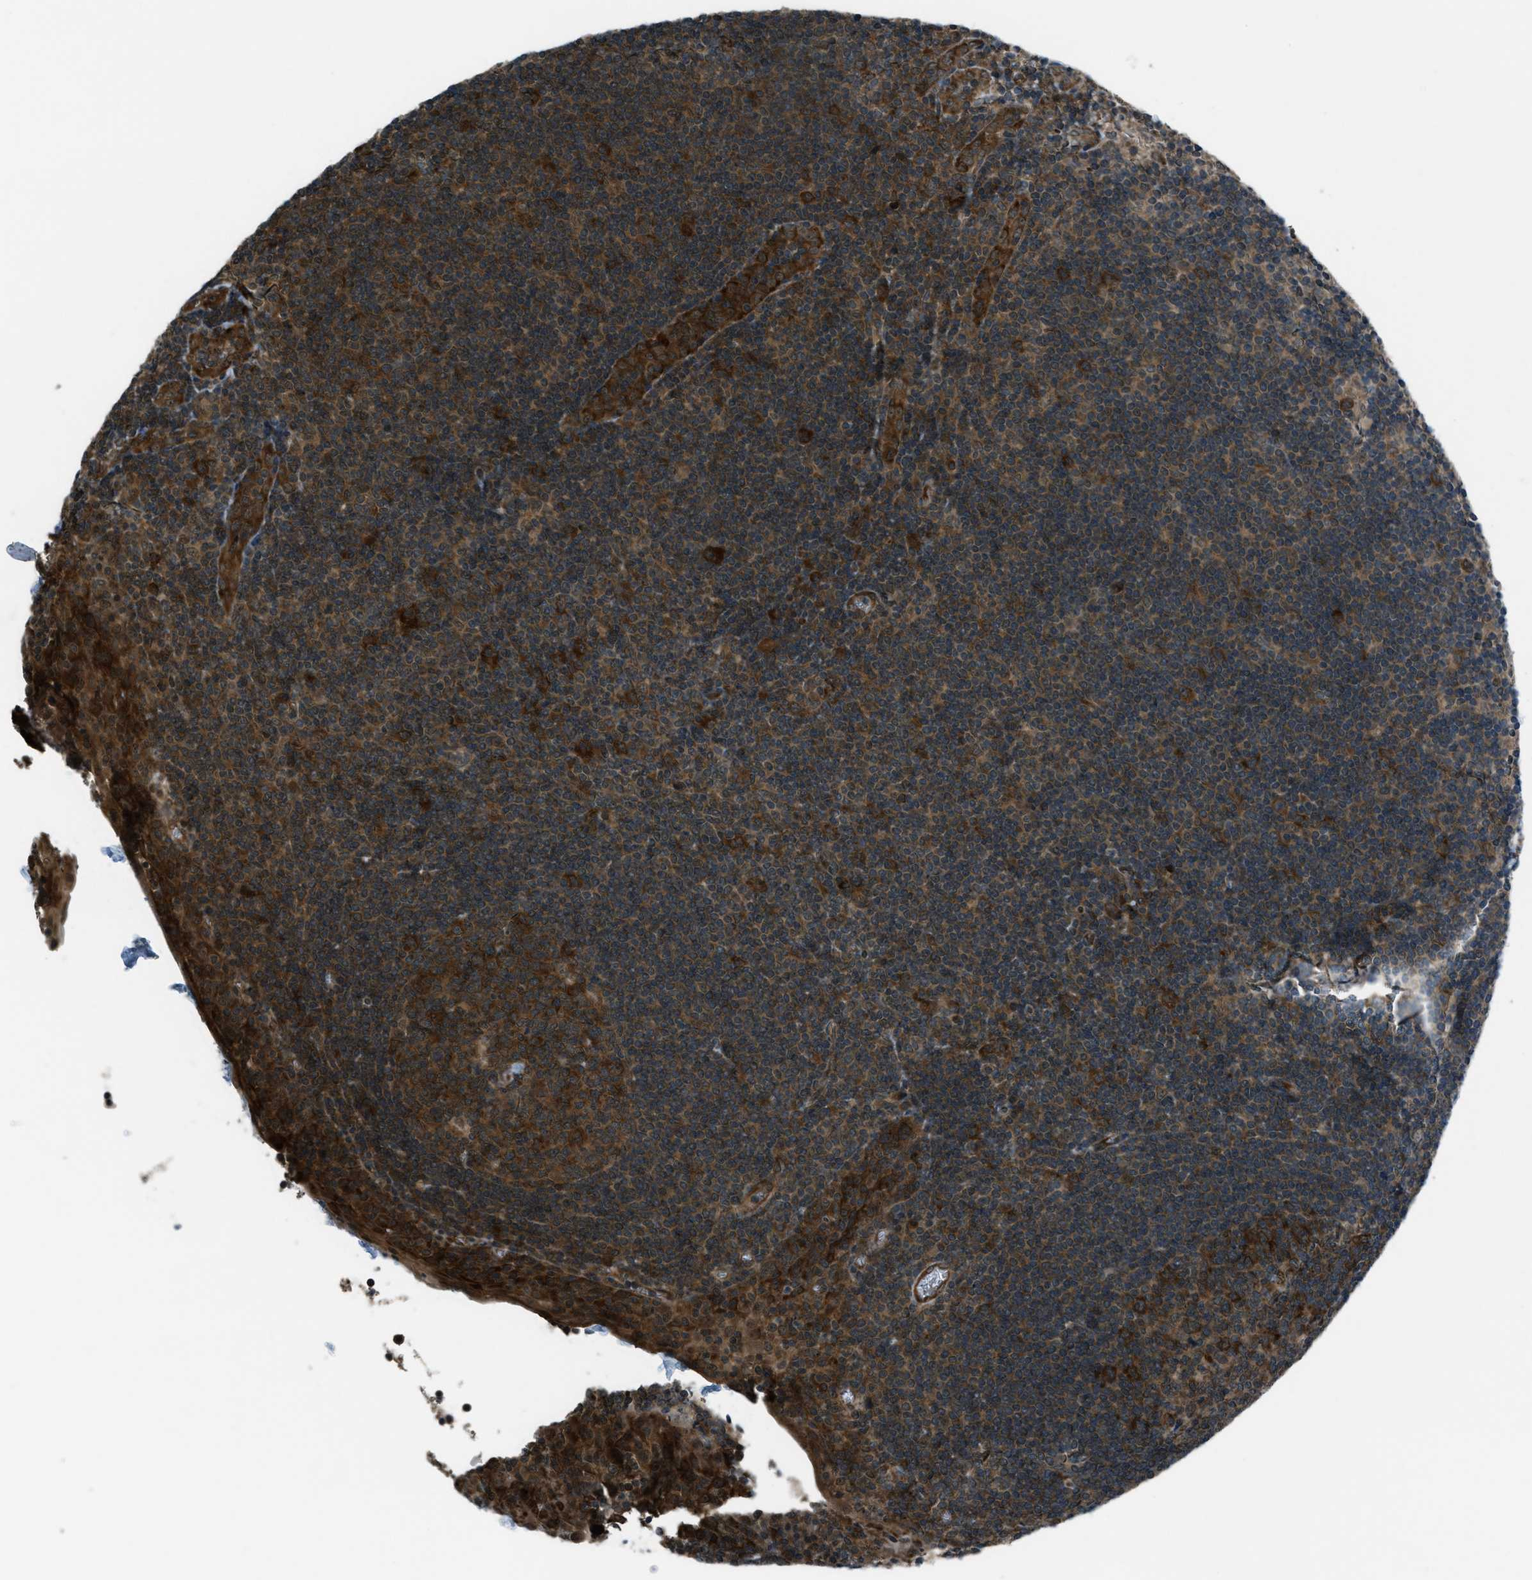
{"staining": {"intensity": "strong", "quantity": ">75%", "location": "cytoplasmic/membranous"}, "tissue": "tonsil", "cell_type": "Germinal center cells", "image_type": "normal", "snomed": [{"axis": "morphology", "description": "Normal tissue, NOS"}, {"axis": "topography", "description": "Tonsil"}], "caption": "High-power microscopy captured an IHC histopathology image of benign tonsil, revealing strong cytoplasmic/membranous expression in approximately >75% of germinal center cells.", "gene": "ASAP2", "patient": {"sex": "male", "age": 37}}